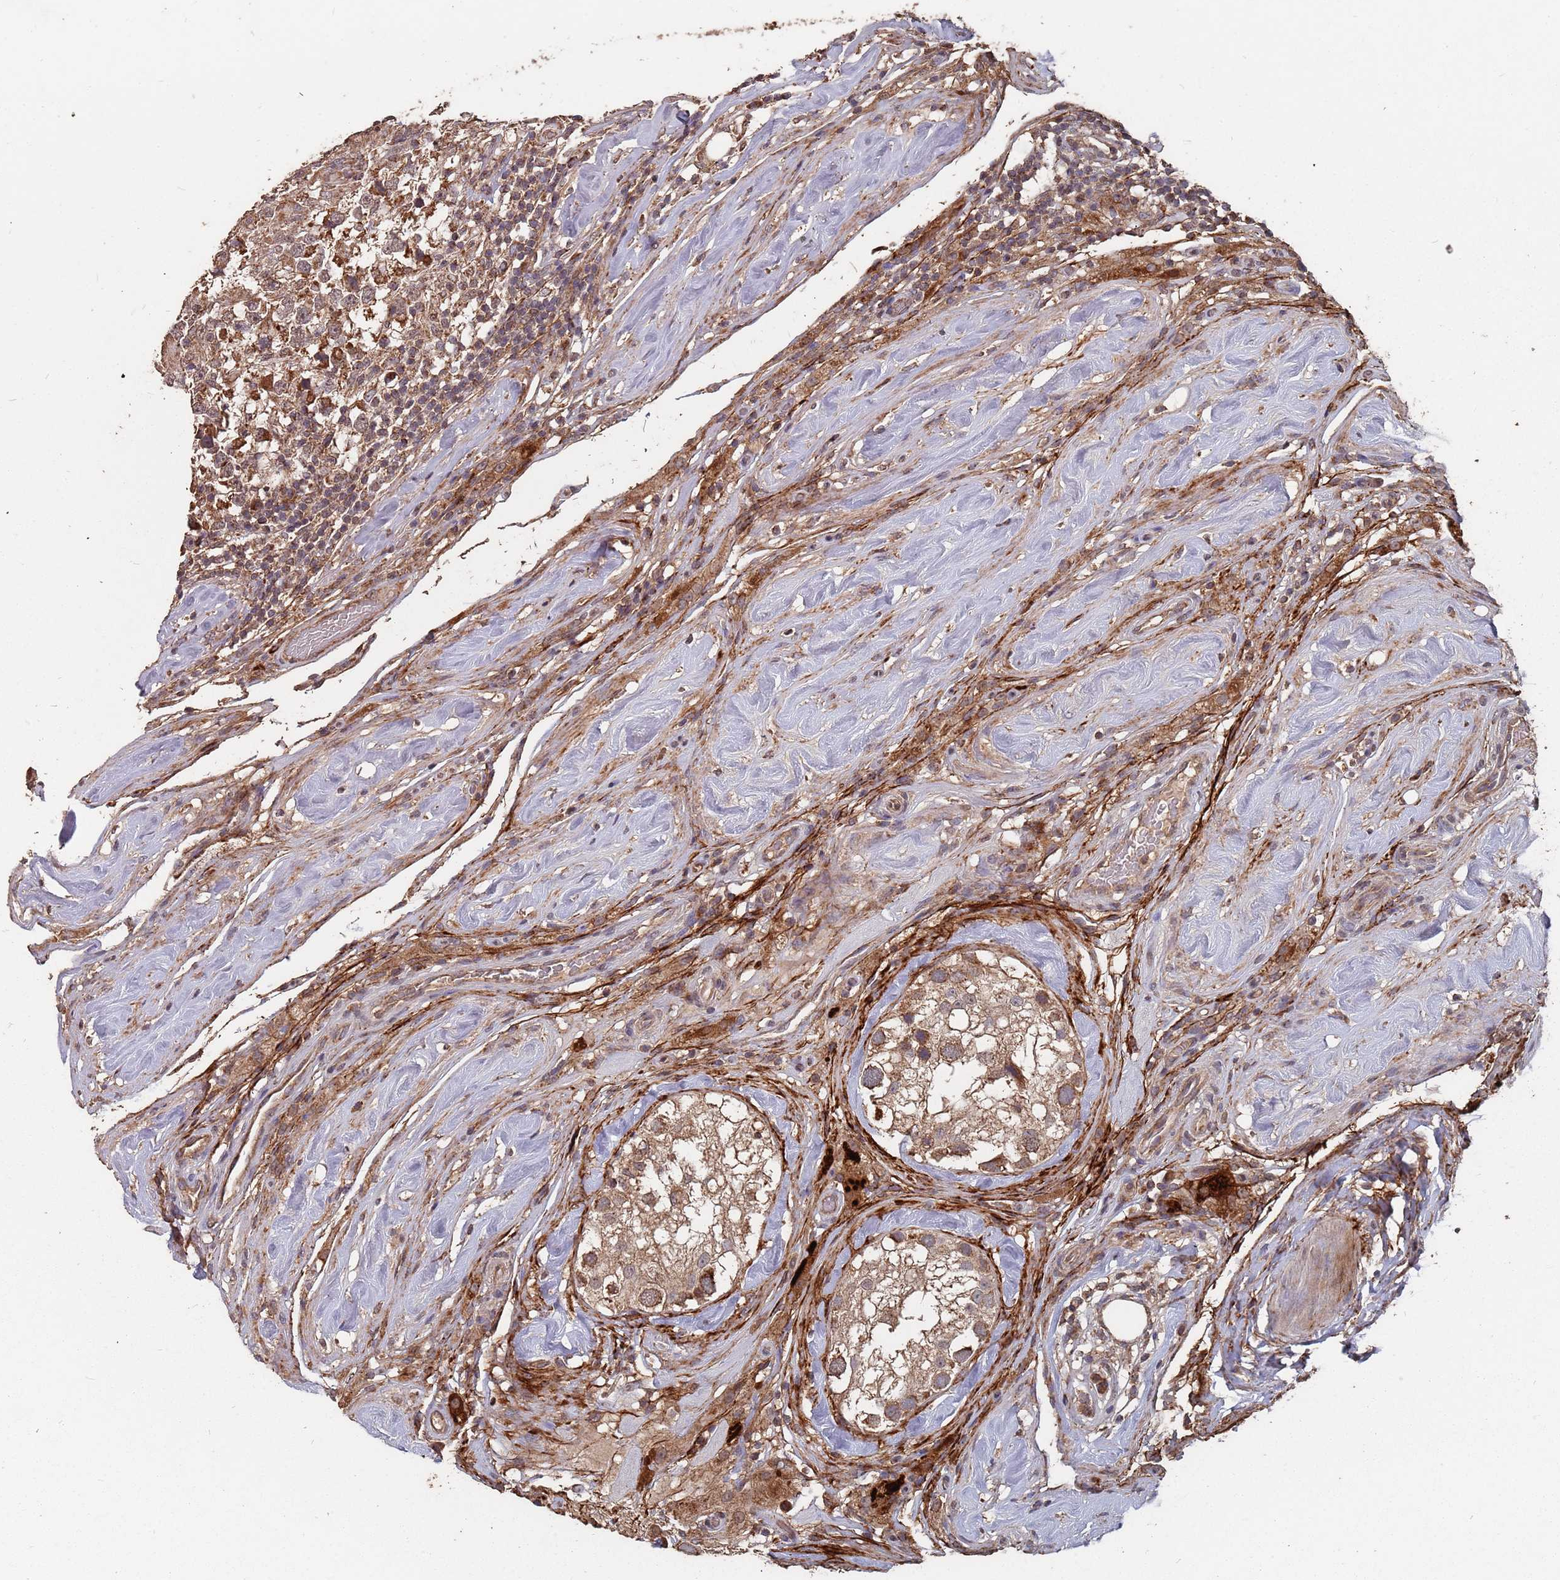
{"staining": {"intensity": "moderate", "quantity": ">75%", "location": "cytoplasmic/membranous"}, "tissue": "testis cancer", "cell_type": "Tumor cells", "image_type": "cancer", "snomed": [{"axis": "morphology", "description": "Seminoma, NOS"}, {"axis": "topography", "description": "Testis"}], "caption": "This is an image of immunohistochemistry staining of testis cancer (seminoma), which shows moderate positivity in the cytoplasmic/membranous of tumor cells.", "gene": "PRORP", "patient": {"sex": "male", "age": 46}}